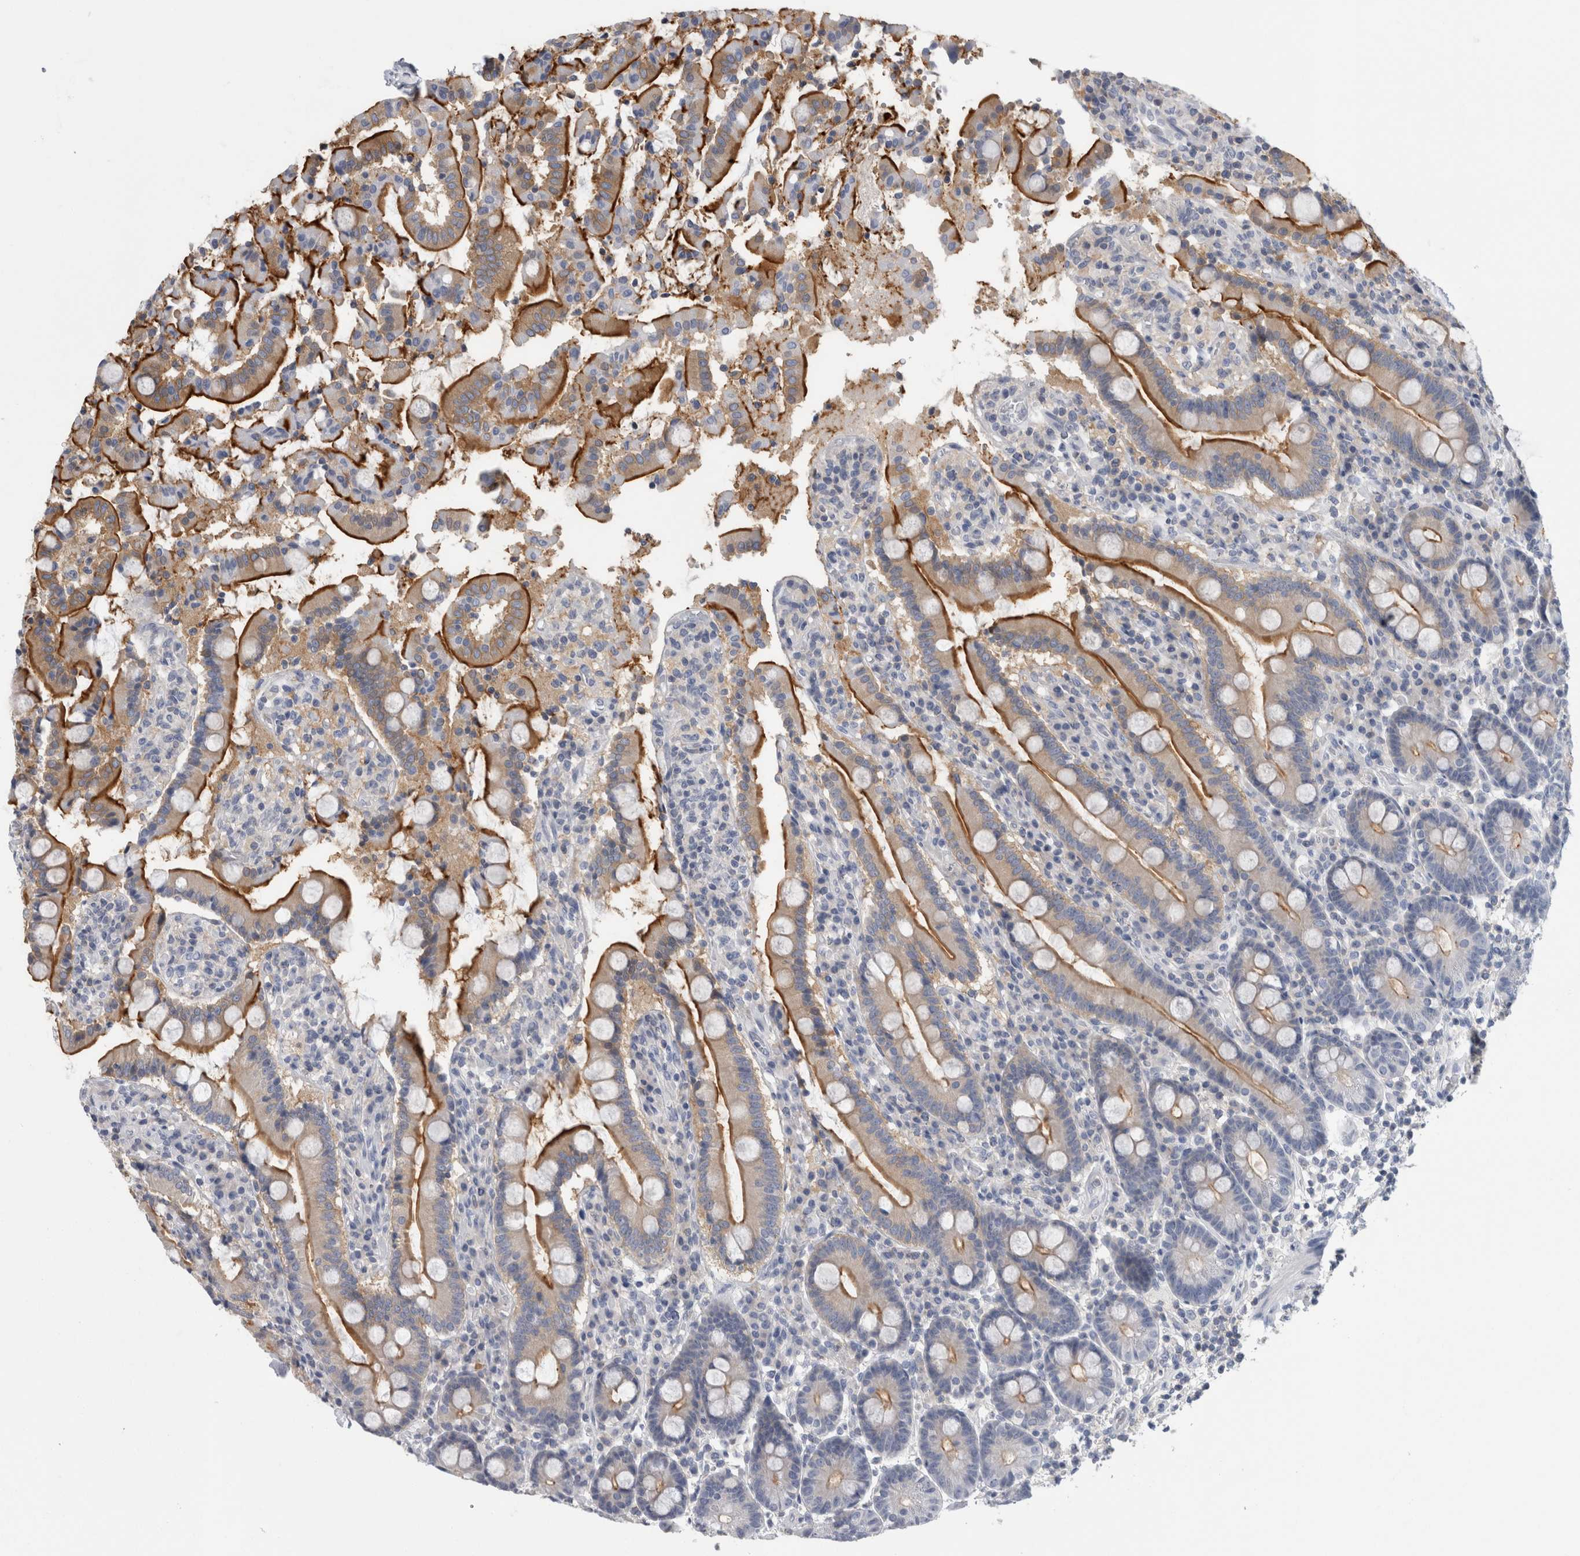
{"staining": {"intensity": "moderate", "quantity": "25%-75%", "location": "cytoplasmic/membranous"}, "tissue": "duodenum", "cell_type": "Glandular cells", "image_type": "normal", "snomed": [{"axis": "morphology", "description": "Normal tissue, NOS"}, {"axis": "topography", "description": "Small intestine, NOS"}], "caption": "The photomicrograph exhibits immunohistochemical staining of normal duodenum. There is moderate cytoplasmic/membranous positivity is seen in approximately 25%-75% of glandular cells.", "gene": "ANKFY1", "patient": {"sex": "female", "age": 71}}